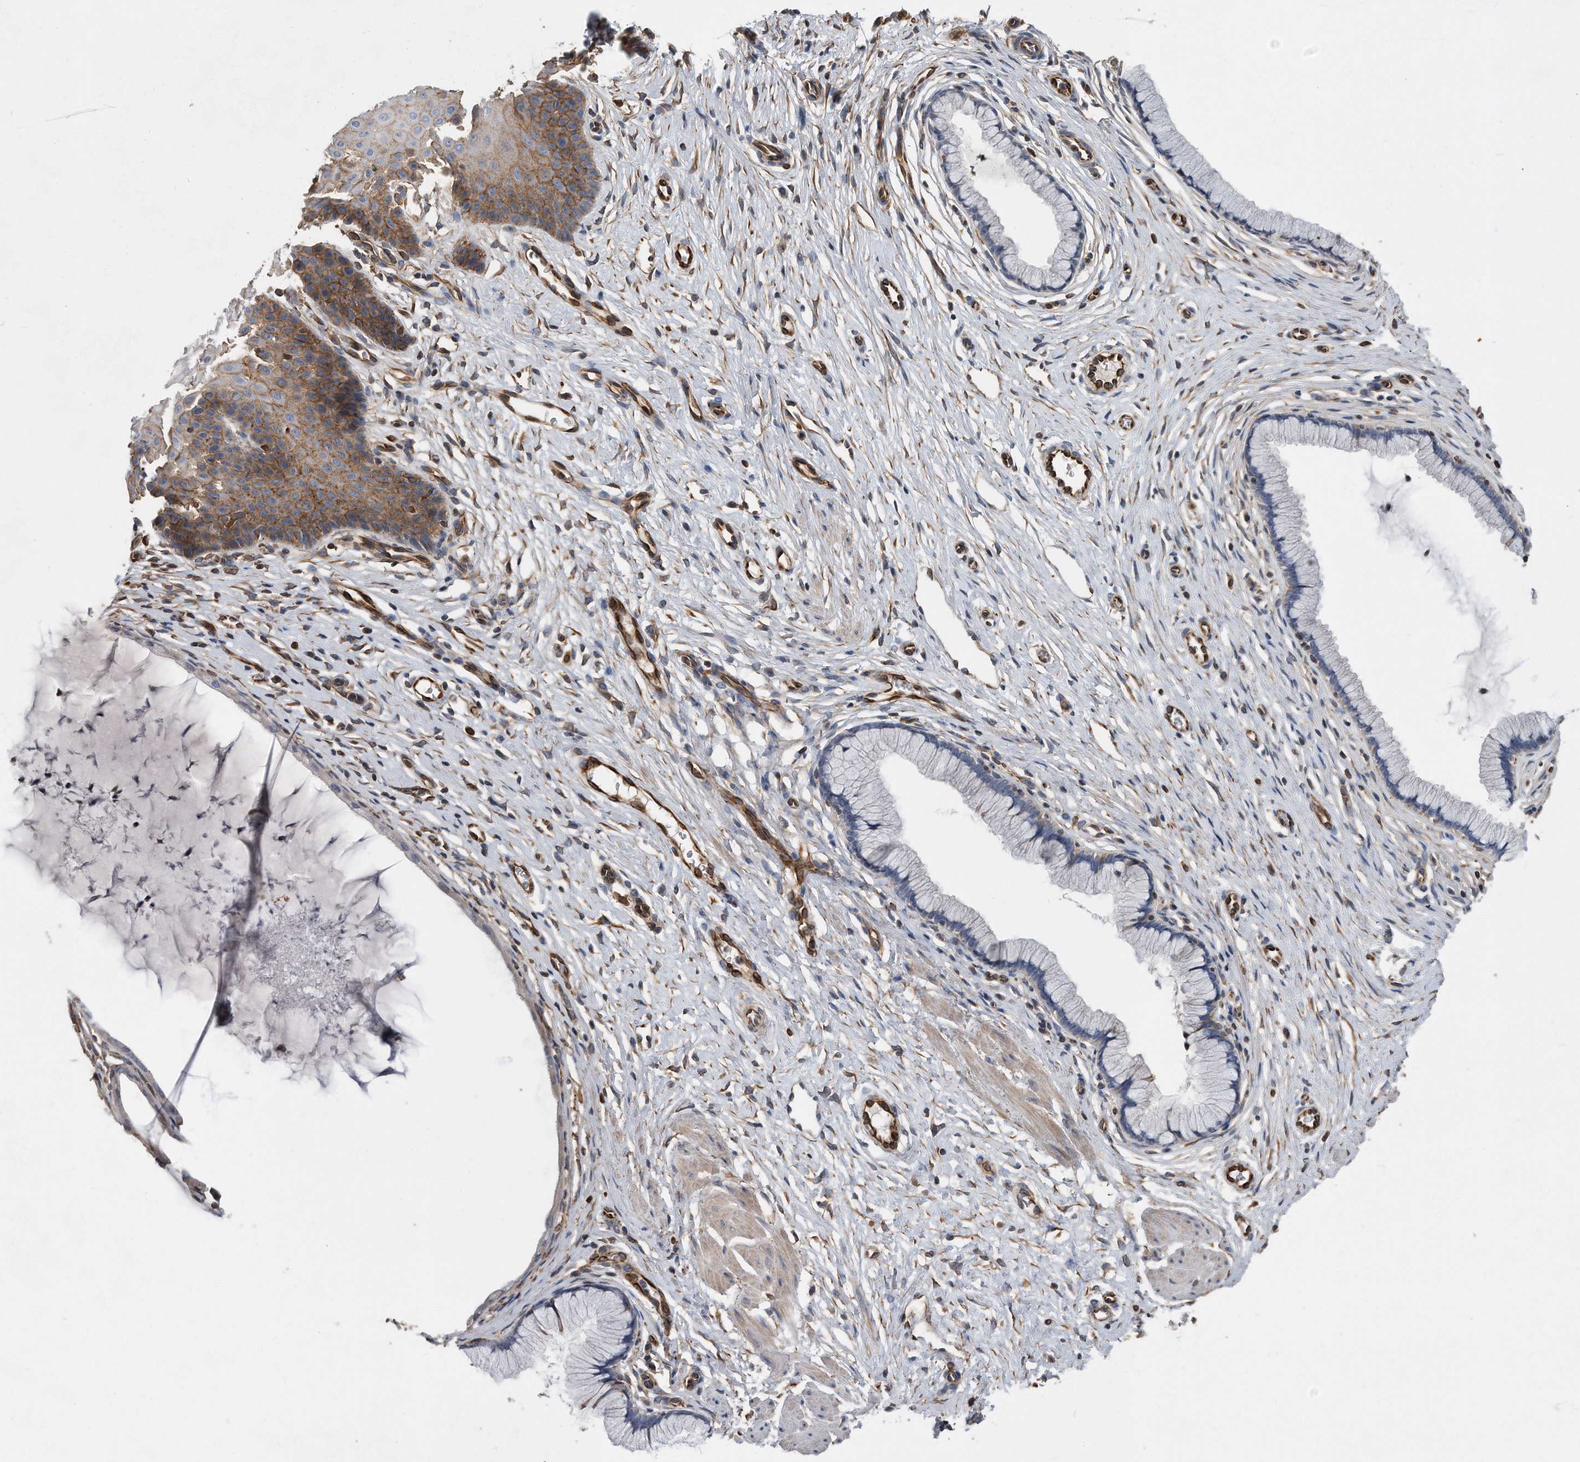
{"staining": {"intensity": "negative", "quantity": "none", "location": "none"}, "tissue": "cervix", "cell_type": "Glandular cells", "image_type": "normal", "snomed": [{"axis": "morphology", "description": "Normal tissue, NOS"}, {"axis": "topography", "description": "Cervix"}], "caption": "Immunohistochemical staining of benign human cervix displays no significant staining in glandular cells.", "gene": "GPC1", "patient": {"sex": "female", "age": 36}}